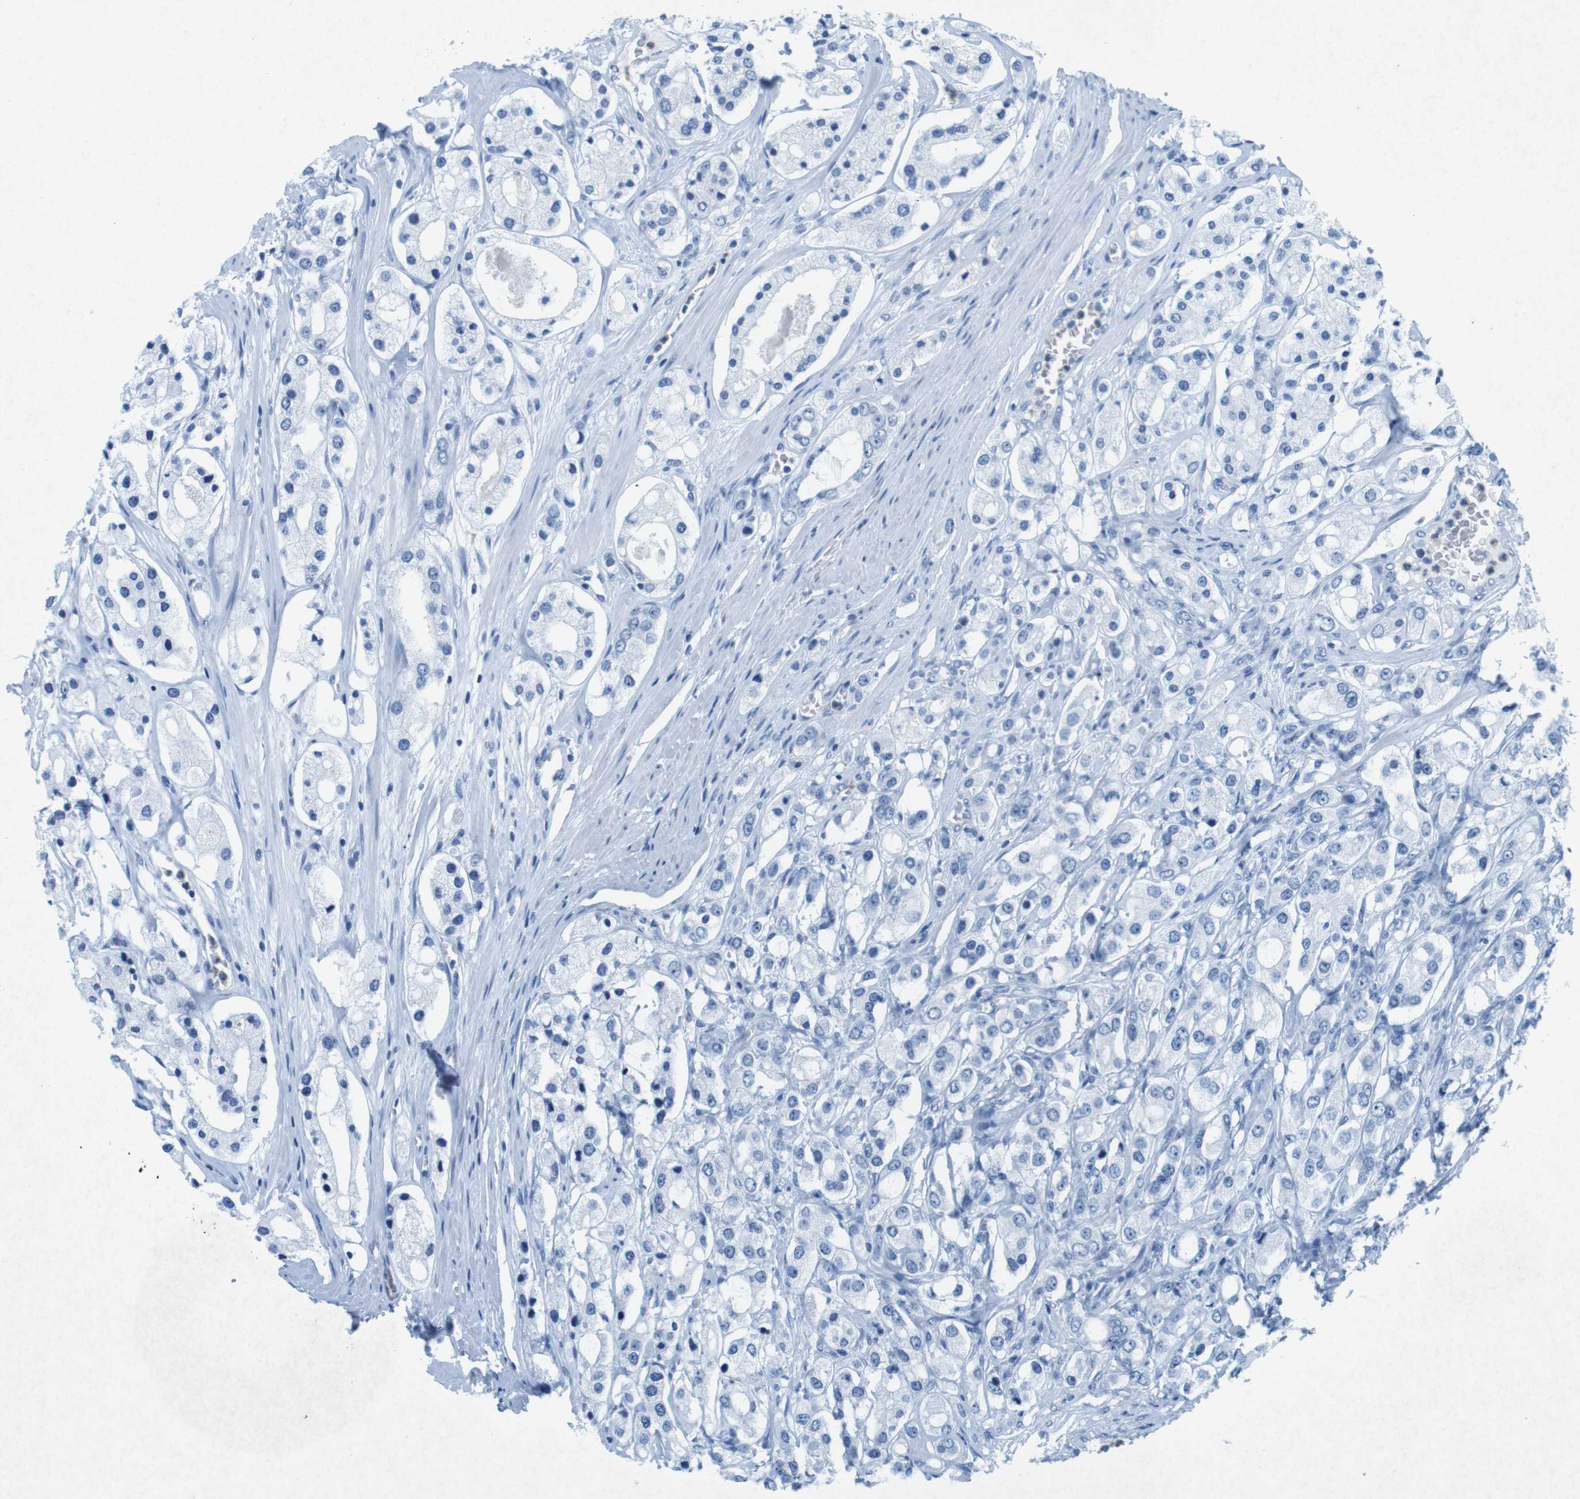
{"staining": {"intensity": "negative", "quantity": "none", "location": "none"}, "tissue": "prostate cancer", "cell_type": "Tumor cells", "image_type": "cancer", "snomed": [{"axis": "morphology", "description": "Adenocarcinoma, High grade"}, {"axis": "topography", "description": "Prostate"}], "caption": "This micrograph is of prostate cancer stained with immunohistochemistry to label a protein in brown with the nuclei are counter-stained blue. There is no positivity in tumor cells. (DAB (3,3'-diaminobenzidine) immunohistochemistry (IHC) with hematoxylin counter stain).", "gene": "CTAG1B", "patient": {"sex": "male", "age": 65}}